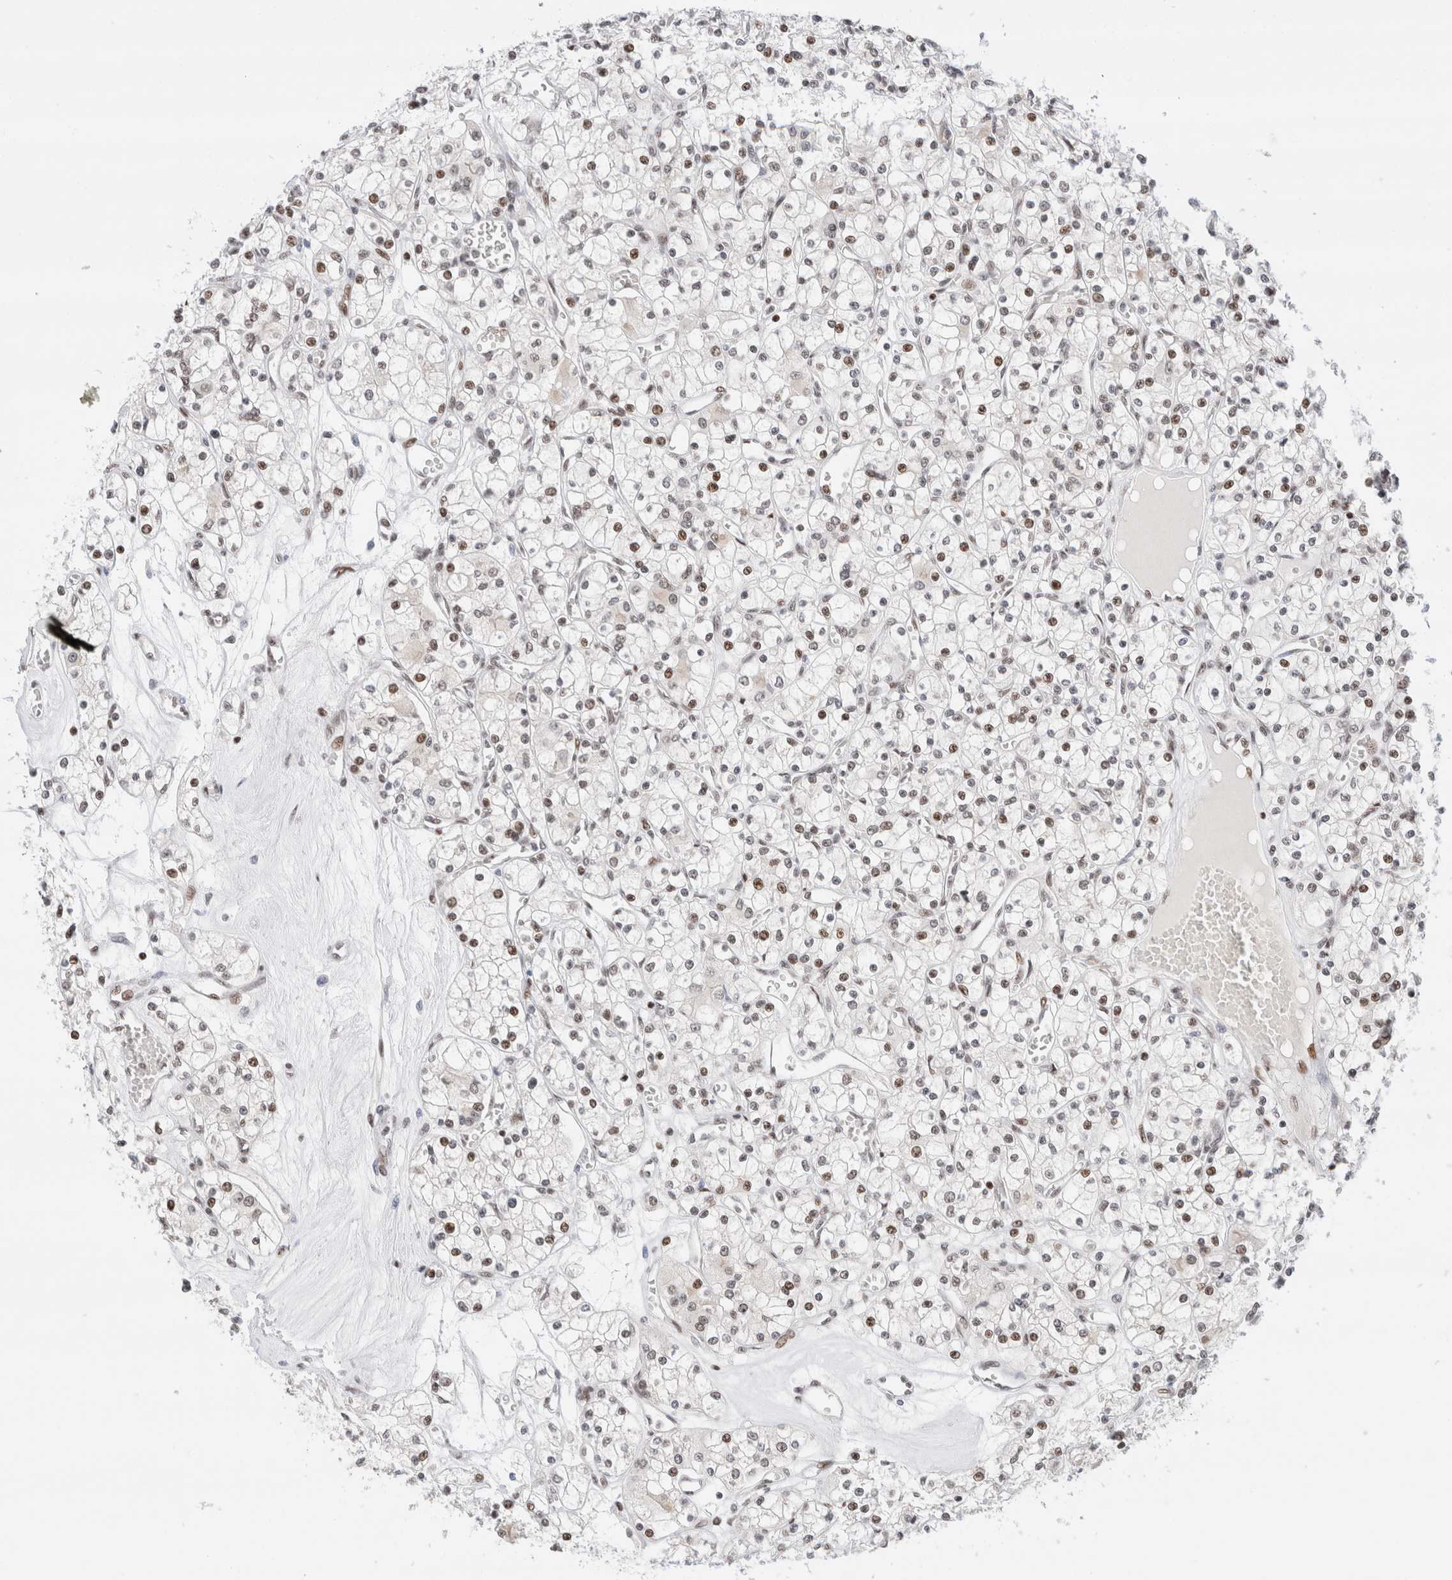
{"staining": {"intensity": "weak", "quantity": "25%-75%", "location": "nuclear"}, "tissue": "renal cancer", "cell_type": "Tumor cells", "image_type": "cancer", "snomed": [{"axis": "morphology", "description": "Adenocarcinoma, NOS"}, {"axis": "topography", "description": "Kidney"}], "caption": "Immunohistochemistry of human adenocarcinoma (renal) demonstrates low levels of weak nuclear staining in approximately 25%-75% of tumor cells. (Stains: DAB in brown, nuclei in blue, Microscopy: brightfield microscopy at high magnification).", "gene": "ZNF282", "patient": {"sex": "female", "age": 59}}